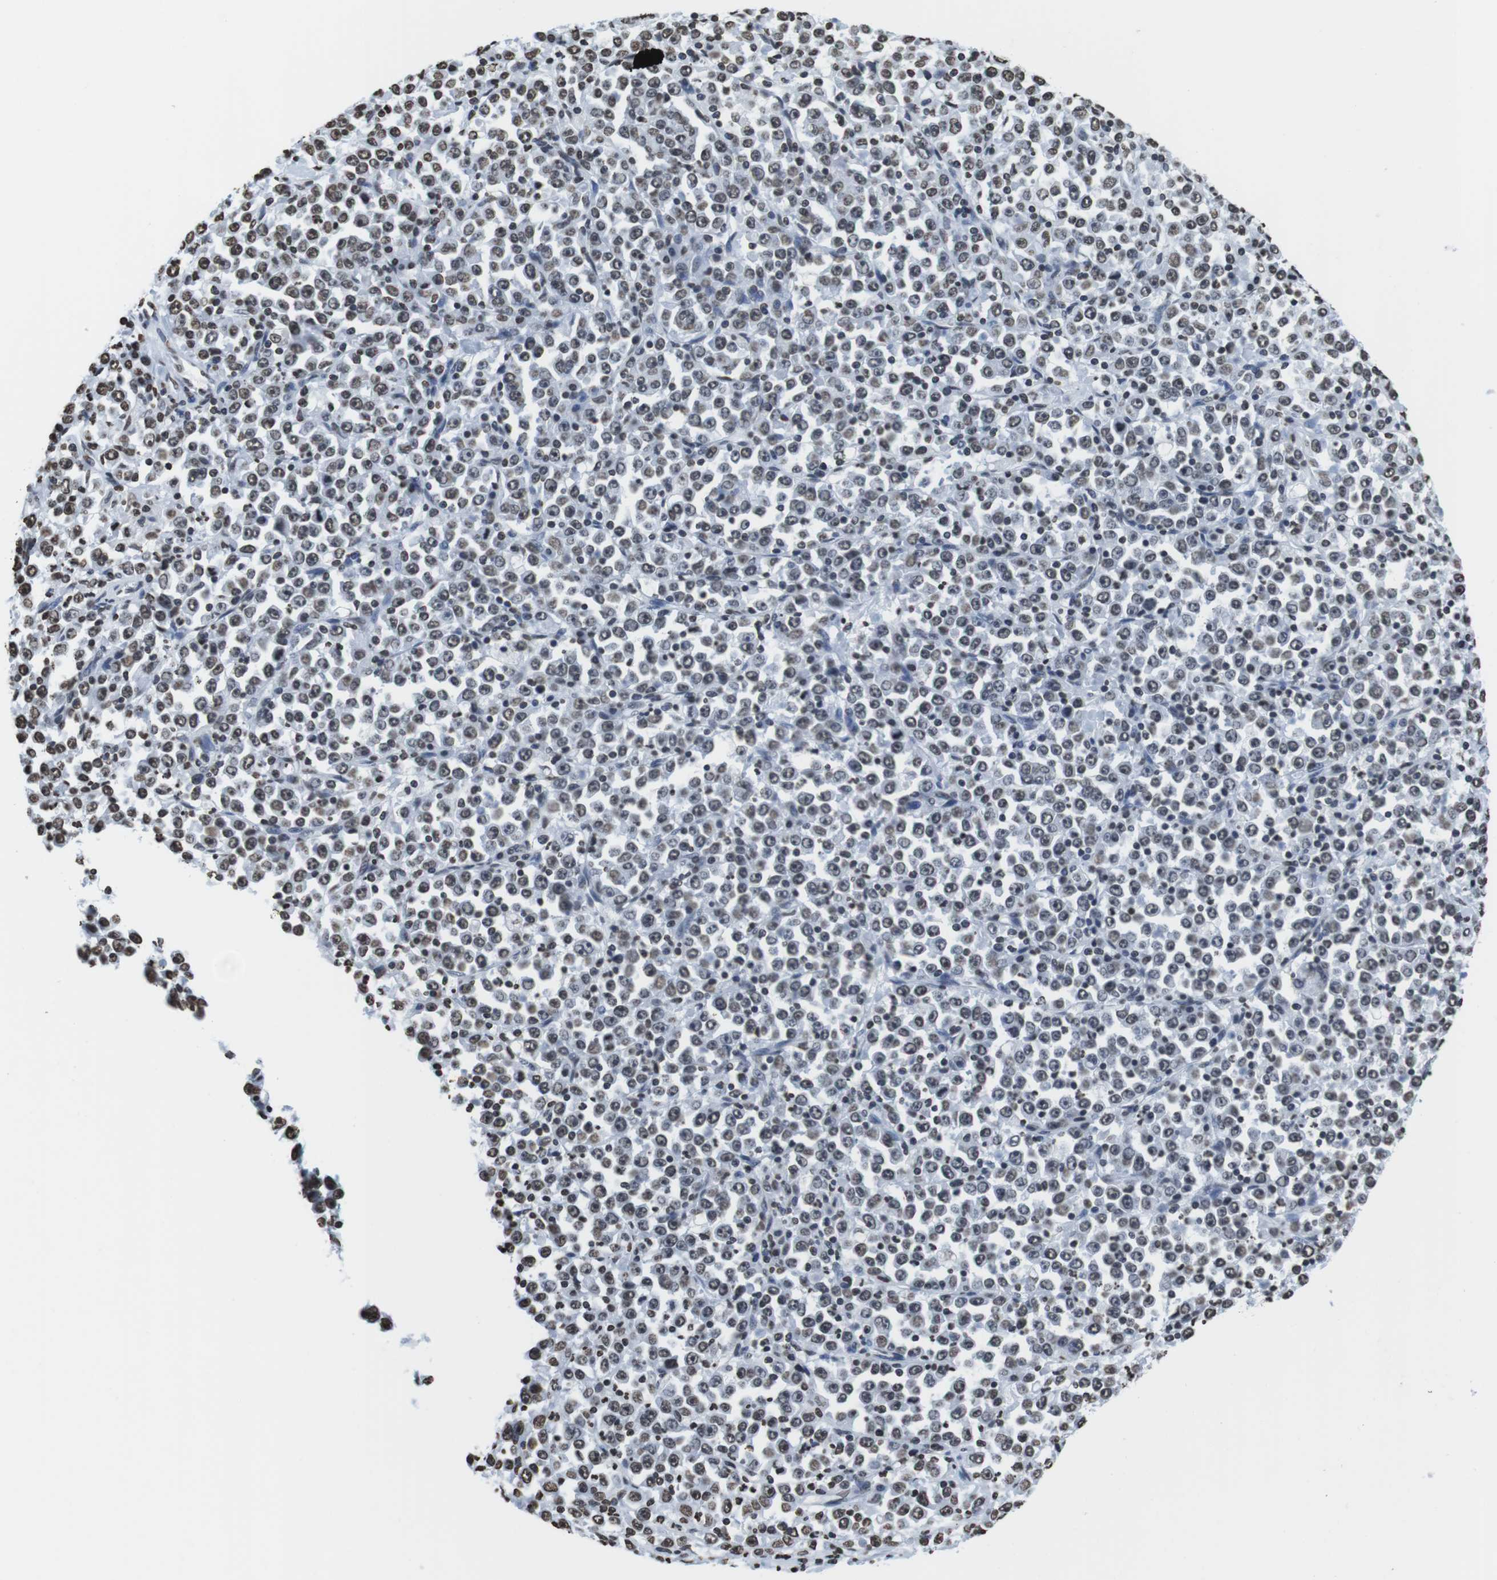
{"staining": {"intensity": "weak", "quantity": ">75%", "location": "nuclear"}, "tissue": "stomach cancer", "cell_type": "Tumor cells", "image_type": "cancer", "snomed": [{"axis": "morphology", "description": "Normal tissue, NOS"}, {"axis": "morphology", "description": "Adenocarcinoma, NOS"}, {"axis": "topography", "description": "Stomach, upper"}, {"axis": "topography", "description": "Stomach"}], "caption": "The photomicrograph displays a brown stain indicating the presence of a protein in the nuclear of tumor cells in adenocarcinoma (stomach). The staining was performed using DAB to visualize the protein expression in brown, while the nuclei were stained in blue with hematoxylin (Magnification: 20x).", "gene": "BSX", "patient": {"sex": "male", "age": 59}}